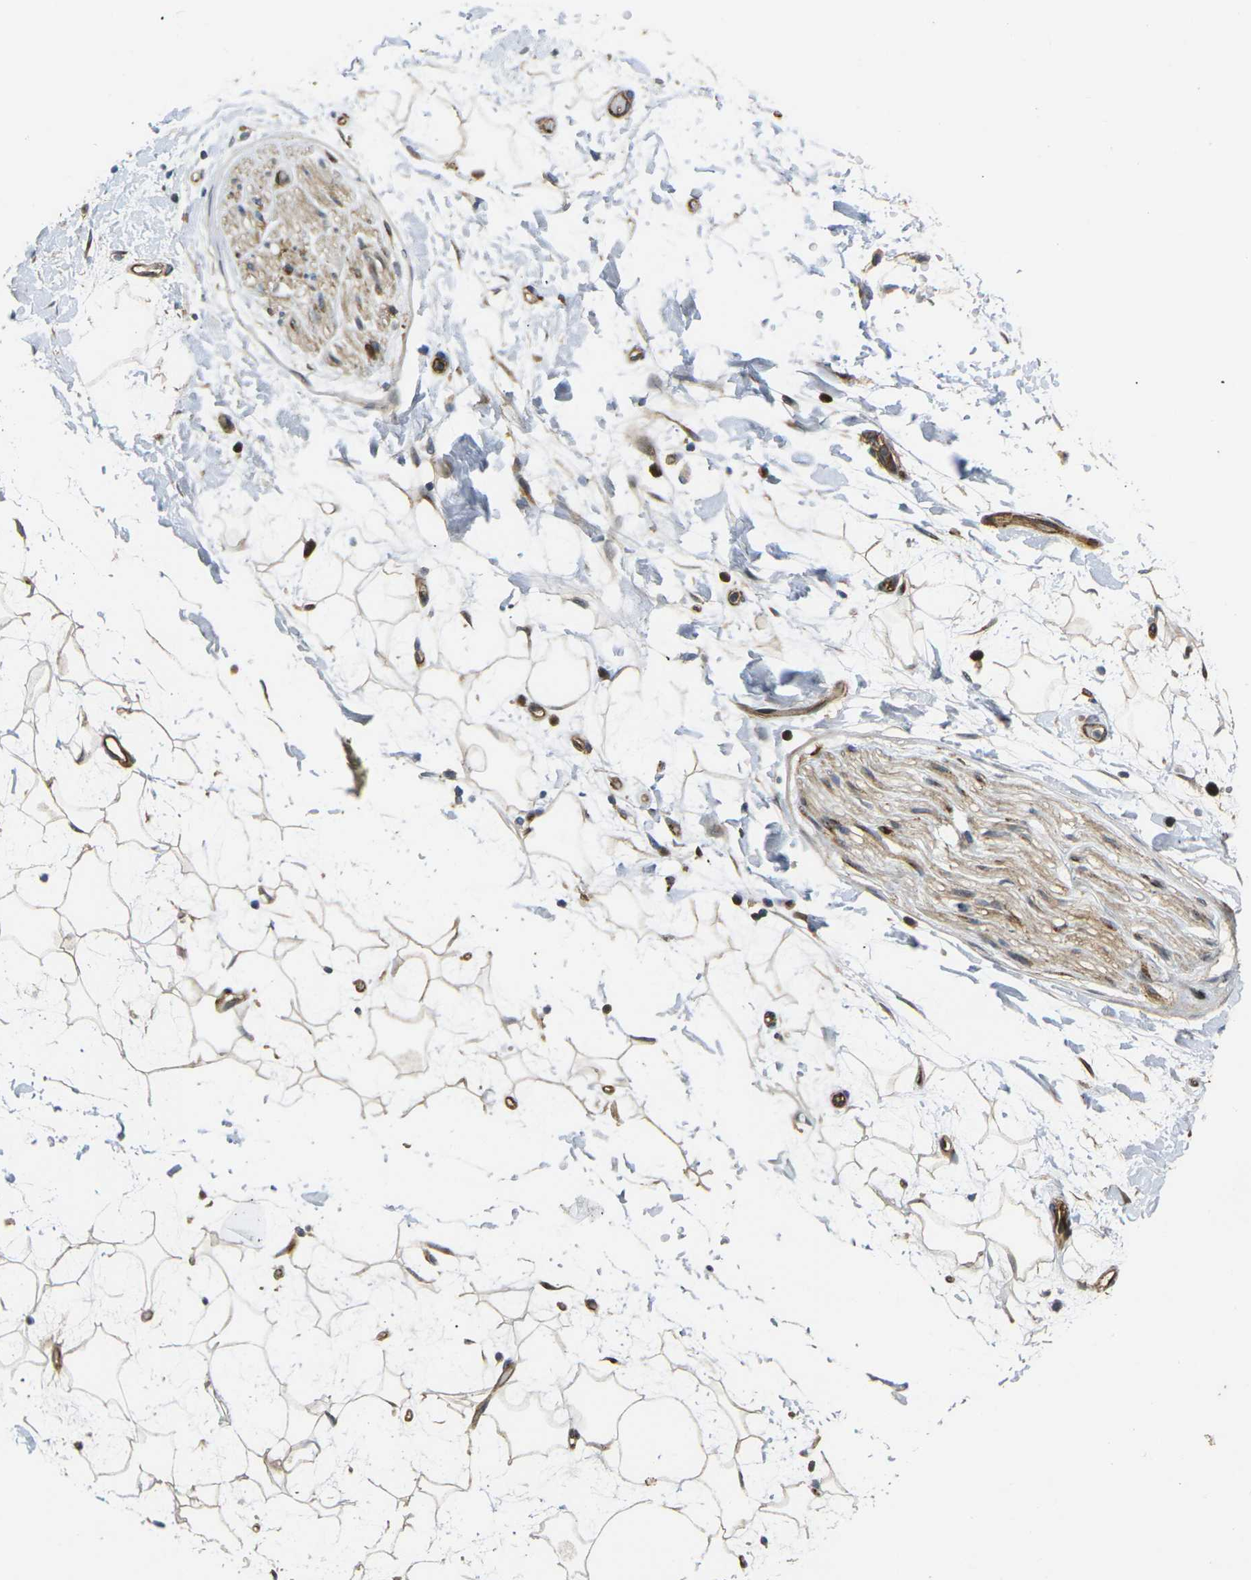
{"staining": {"intensity": "weak", "quantity": ">75%", "location": "cytoplasmic/membranous"}, "tissue": "adipose tissue", "cell_type": "Adipocytes", "image_type": "normal", "snomed": [{"axis": "morphology", "description": "Normal tissue, NOS"}, {"axis": "topography", "description": "Soft tissue"}], "caption": "An immunohistochemistry photomicrograph of benign tissue is shown. Protein staining in brown highlights weak cytoplasmic/membranous positivity in adipose tissue within adipocytes.", "gene": "ECE1", "patient": {"sex": "male", "age": 72}}